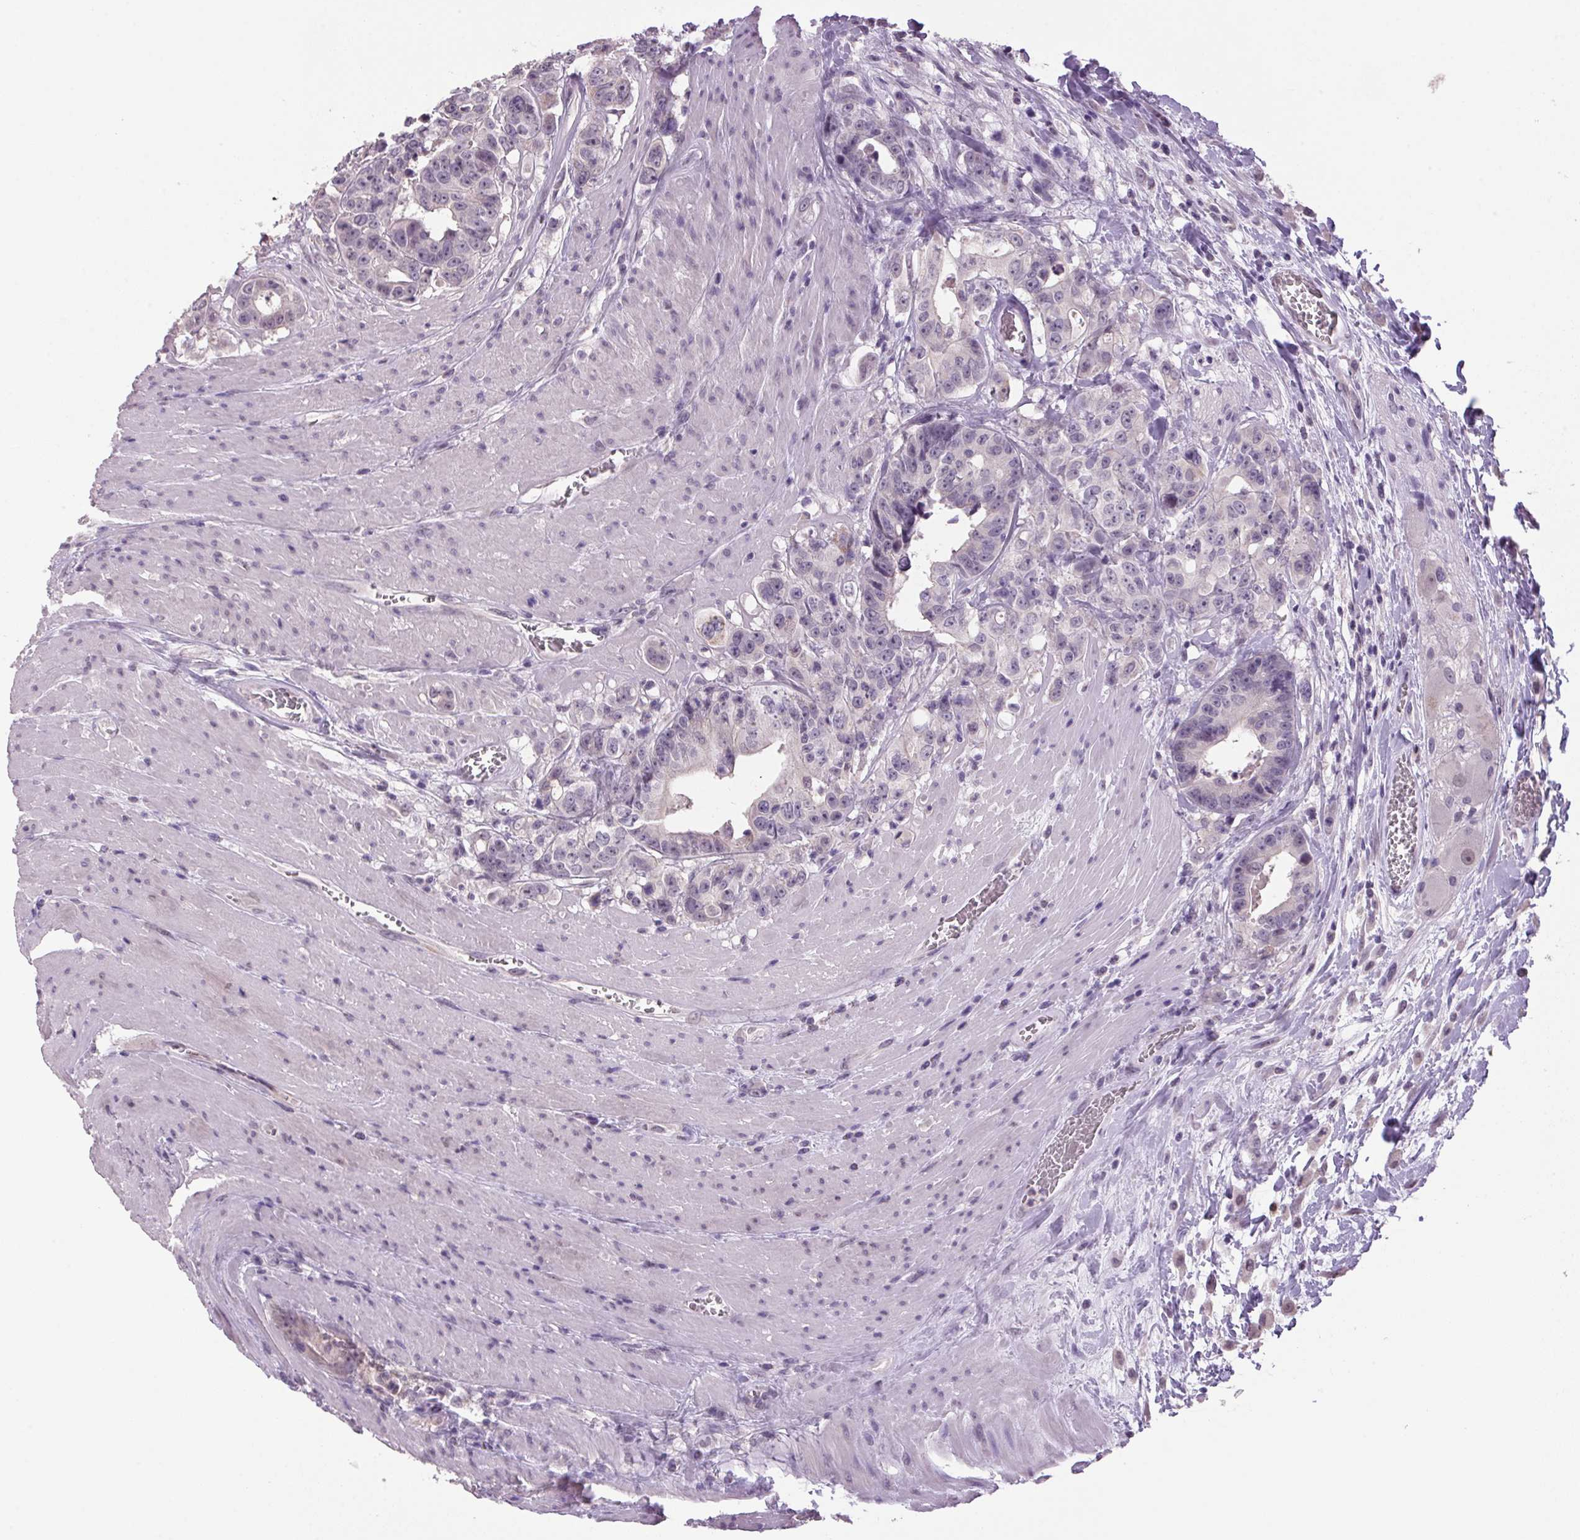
{"staining": {"intensity": "negative", "quantity": "none", "location": "none"}, "tissue": "colorectal cancer", "cell_type": "Tumor cells", "image_type": "cancer", "snomed": [{"axis": "morphology", "description": "Adenocarcinoma, NOS"}, {"axis": "topography", "description": "Rectum"}], "caption": "IHC photomicrograph of neoplastic tissue: human colorectal adenocarcinoma stained with DAB displays no significant protein positivity in tumor cells.", "gene": "VWA3B", "patient": {"sex": "female", "age": 62}}